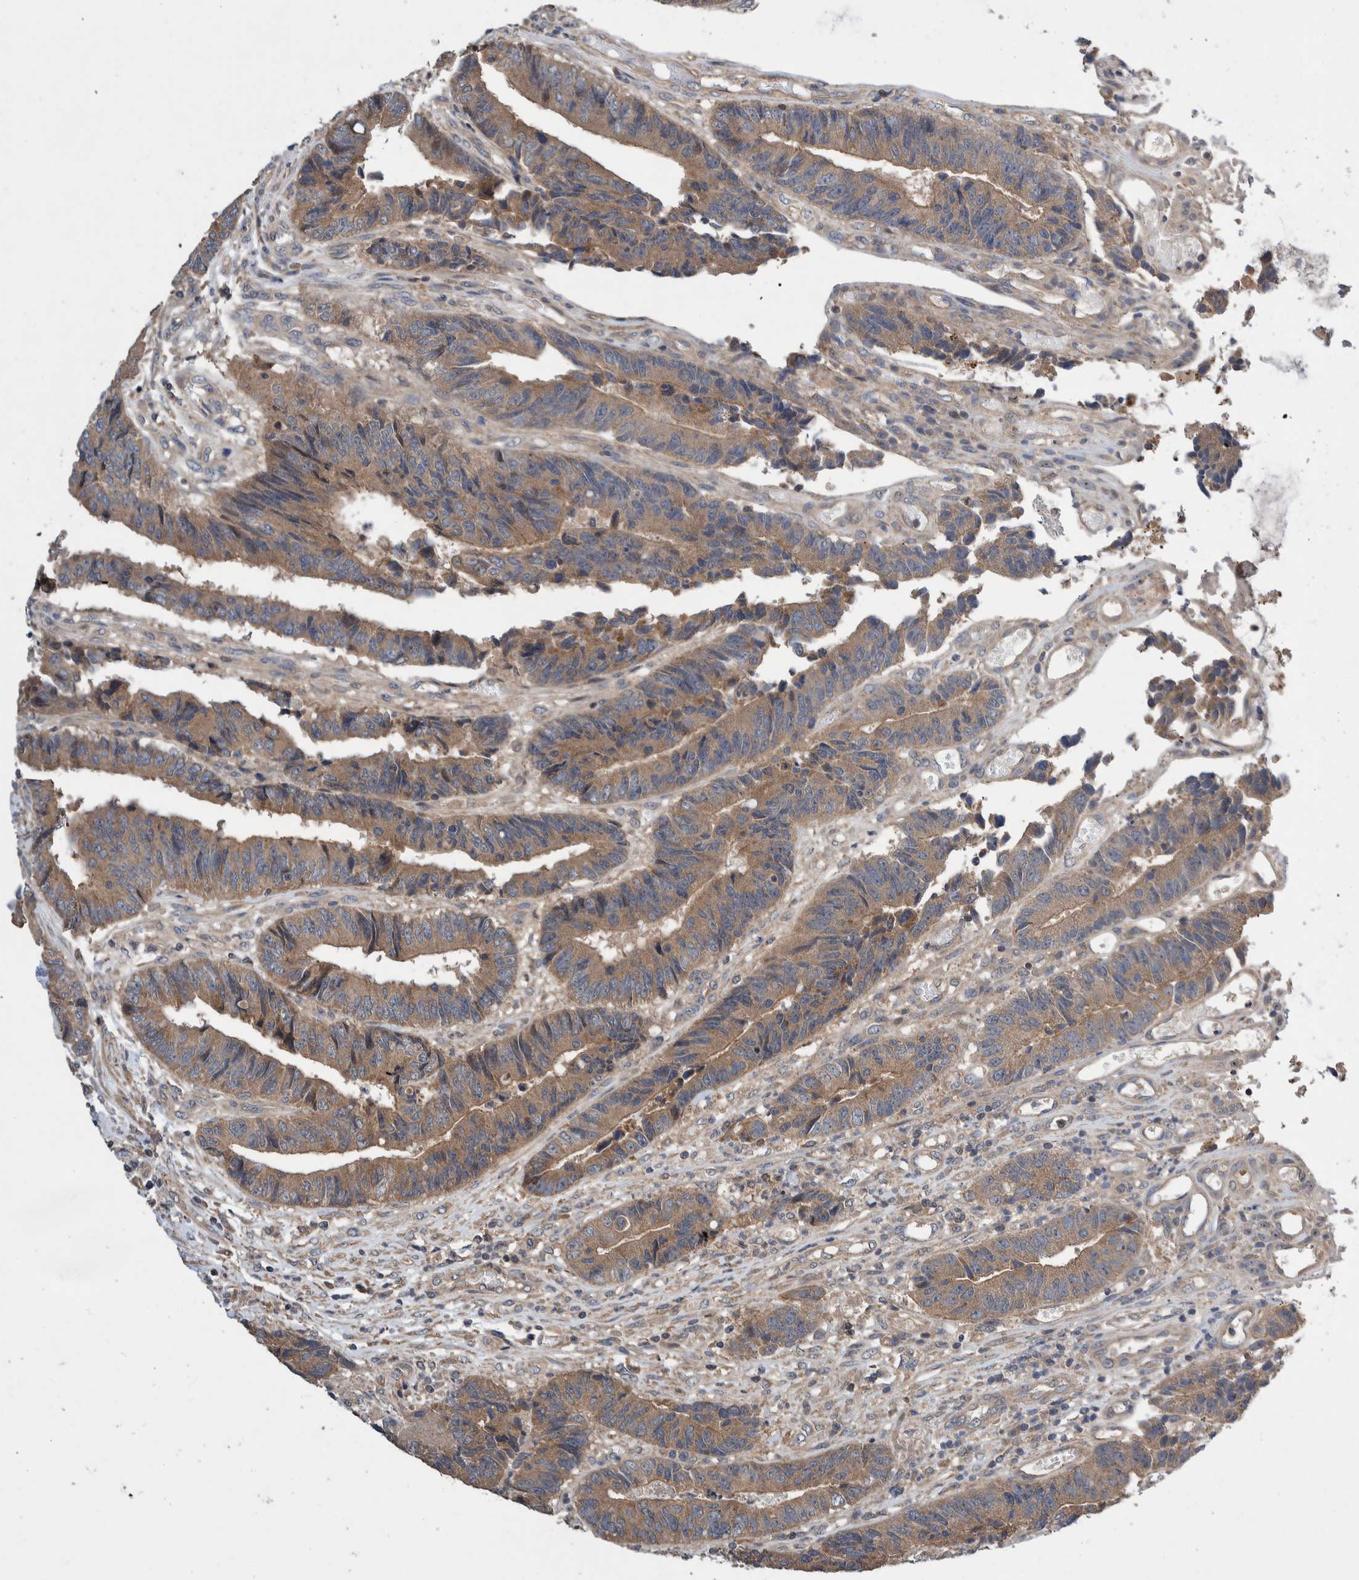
{"staining": {"intensity": "moderate", "quantity": ">75%", "location": "cytoplasmic/membranous"}, "tissue": "colorectal cancer", "cell_type": "Tumor cells", "image_type": "cancer", "snomed": [{"axis": "morphology", "description": "Adenocarcinoma, NOS"}, {"axis": "topography", "description": "Rectum"}], "caption": "Adenocarcinoma (colorectal) tissue demonstrates moderate cytoplasmic/membranous expression in approximately >75% of tumor cells", "gene": "PIK3R6", "patient": {"sex": "male", "age": 84}}